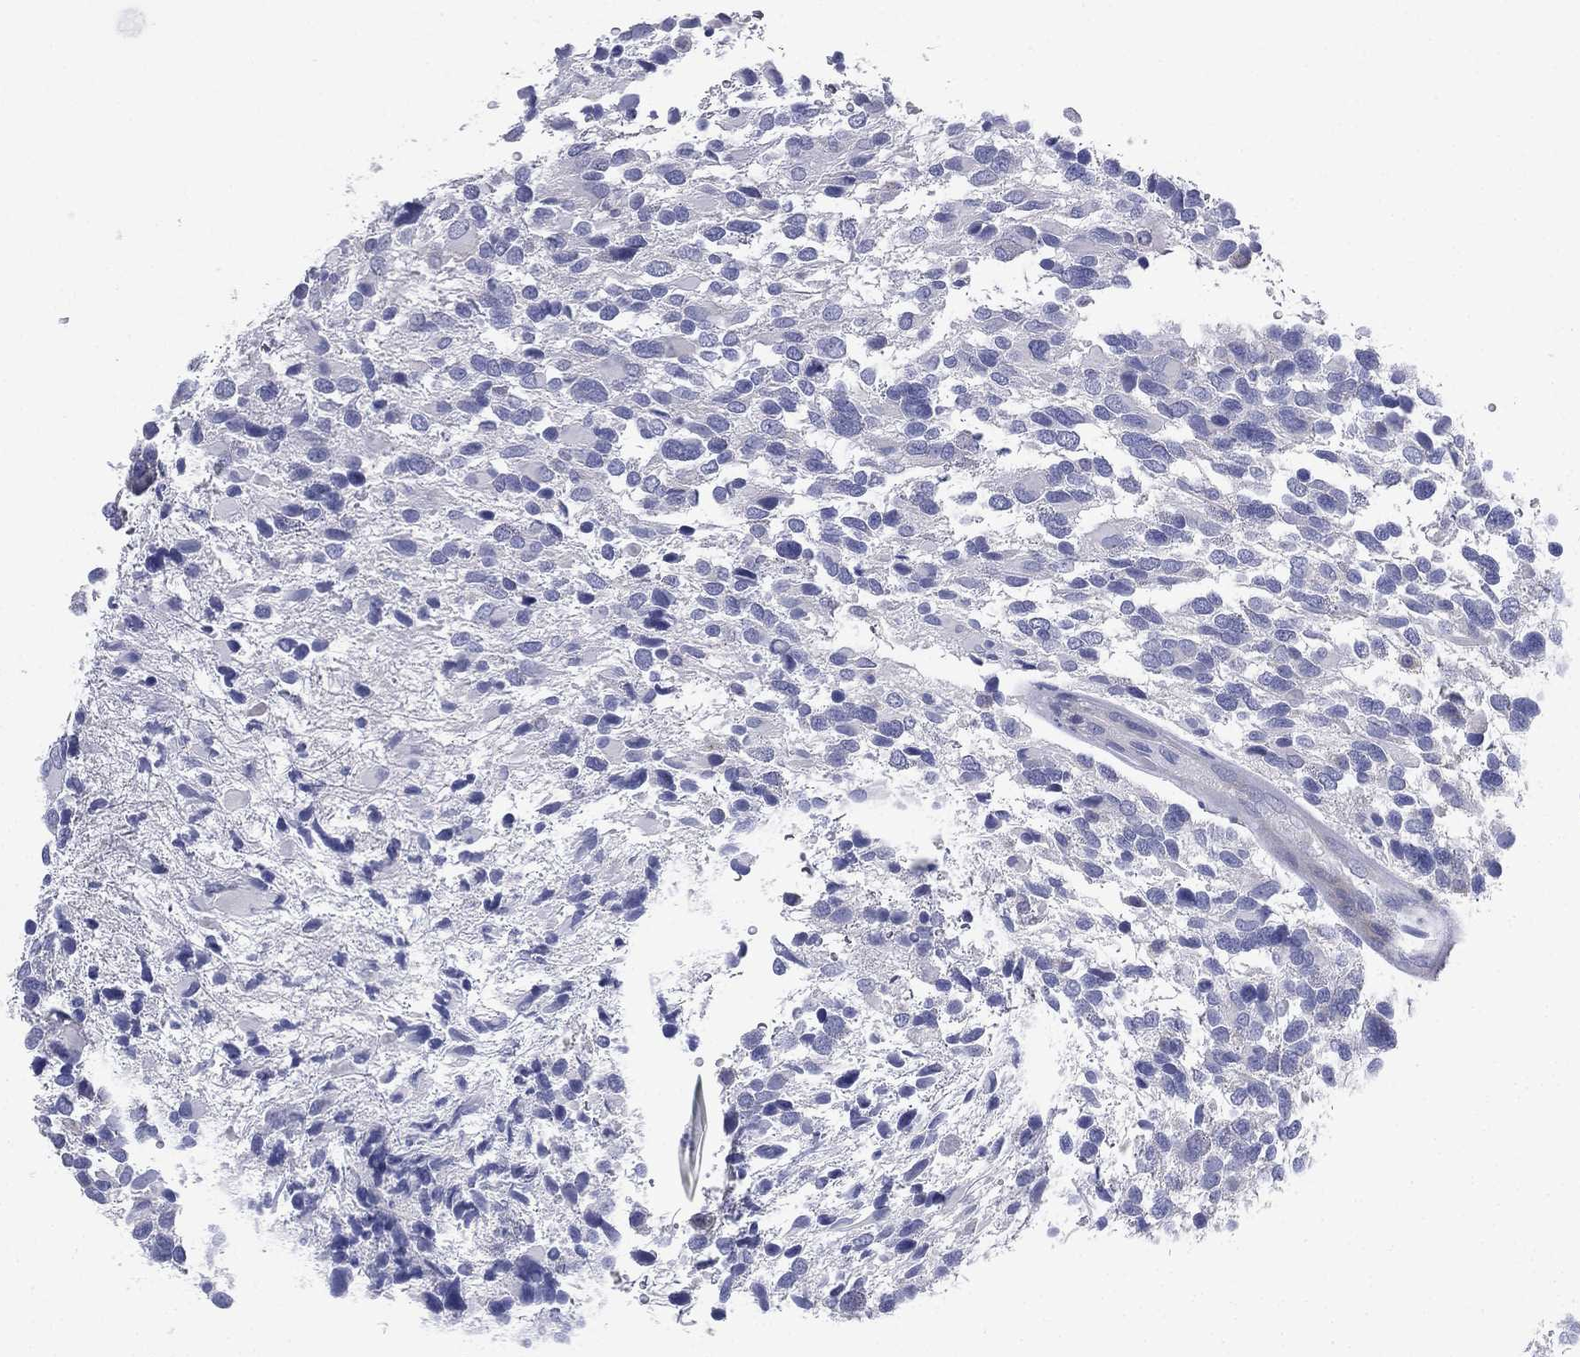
{"staining": {"intensity": "negative", "quantity": "none", "location": "none"}, "tissue": "glioma", "cell_type": "Tumor cells", "image_type": "cancer", "snomed": [{"axis": "morphology", "description": "Glioma, malignant, Low grade"}, {"axis": "topography", "description": "Brain"}], "caption": "Immunohistochemistry (IHC) histopathology image of neoplastic tissue: human glioma stained with DAB (3,3'-diaminobenzidine) reveals no significant protein expression in tumor cells. (IHC, brightfield microscopy, high magnification).", "gene": "FCER2", "patient": {"sex": "female", "age": 32}}